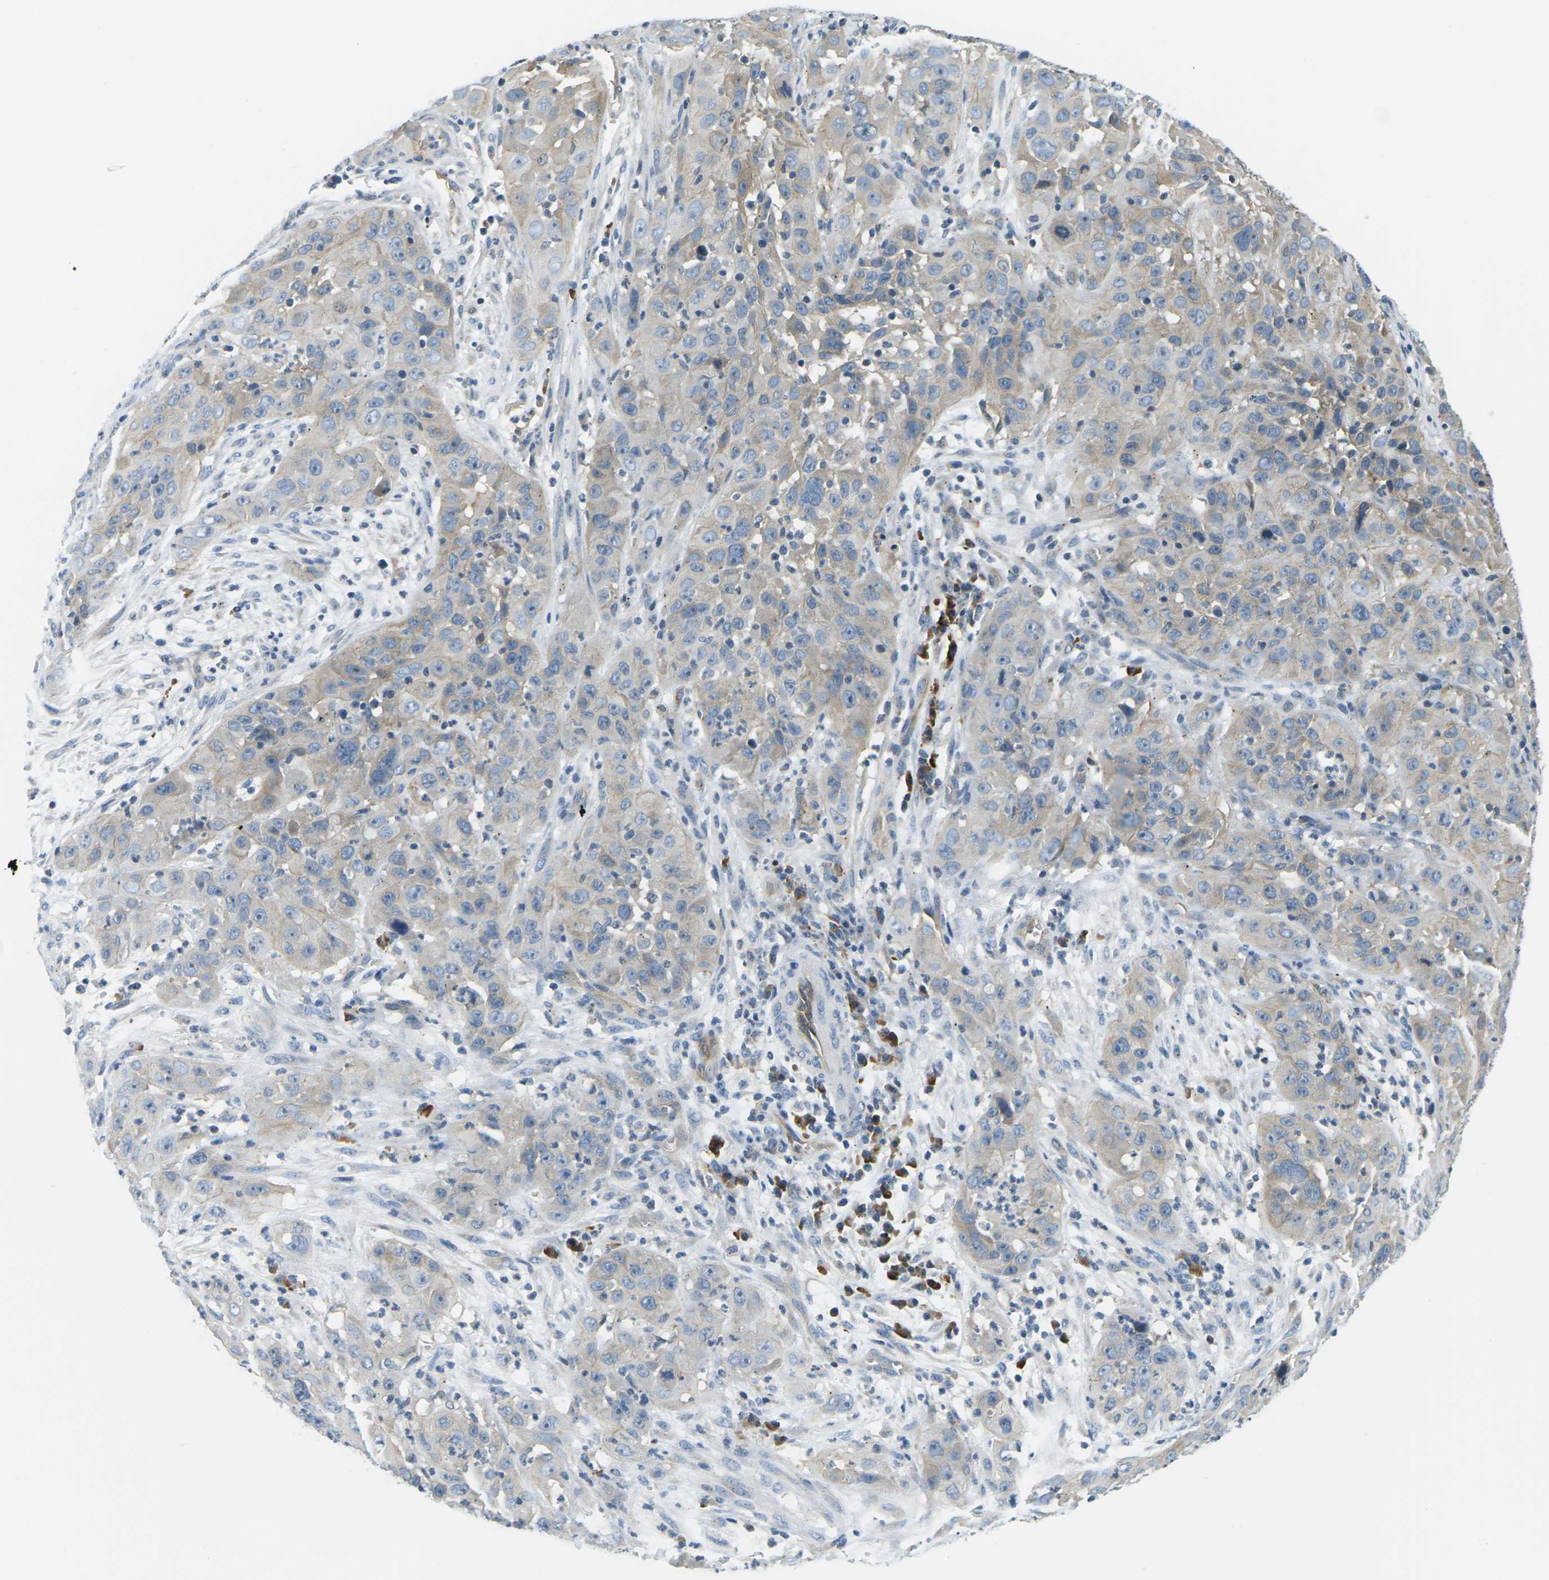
{"staining": {"intensity": "weak", "quantity": "25%-75%", "location": "cytoplasmic/membranous"}, "tissue": "cervical cancer", "cell_type": "Tumor cells", "image_type": "cancer", "snomed": [{"axis": "morphology", "description": "Squamous cell carcinoma, NOS"}, {"axis": "topography", "description": "Cervix"}], "caption": "Approximately 25%-75% of tumor cells in squamous cell carcinoma (cervical) show weak cytoplasmic/membranous protein expression as visualized by brown immunohistochemical staining.", "gene": "SLC13A3", "patient": {"sex": "female", "age": 32}}